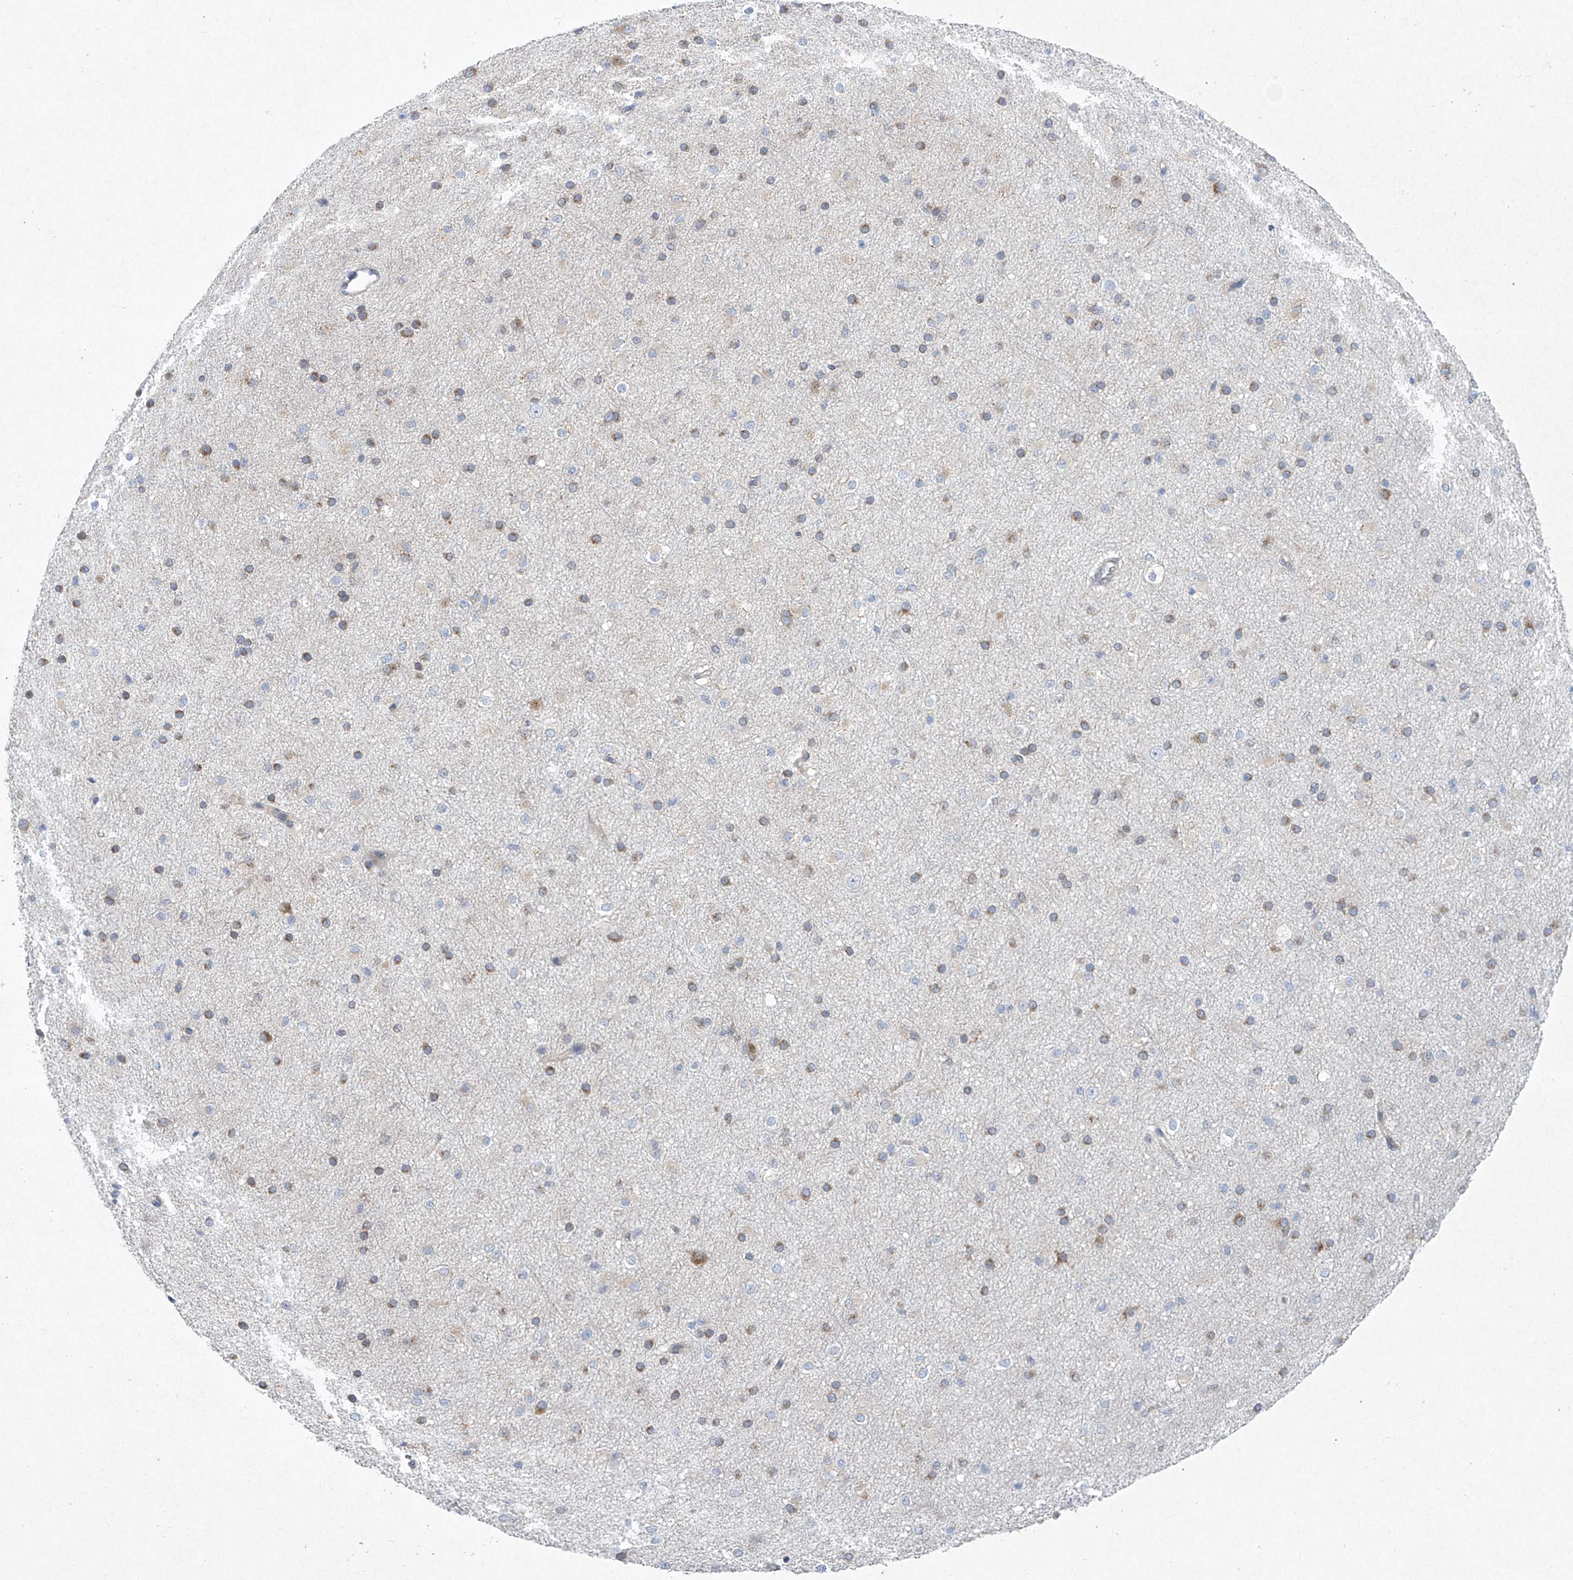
{"staining": {"intensity": "negative", "quantity": "none", "location": "none"}, "tissue": "cerebral cortex", "cell_type": "Endothelial cells", "image_type": "normal", "snomed": [{"axis": "morphology", "description": "Normal tissue, NOS"}, {"axis": "morphology", "description": "Developmental malformation"}, {"axis": "topography", "description": "Cerebral cortex"}], "caption": "A high-resolution image shows IHC staining of unremarkable cerebral cortex, which shows no significant expression in endothelial cells.", "gene": "TJAP1", "patient": {"sex": "female", "age": 30}}